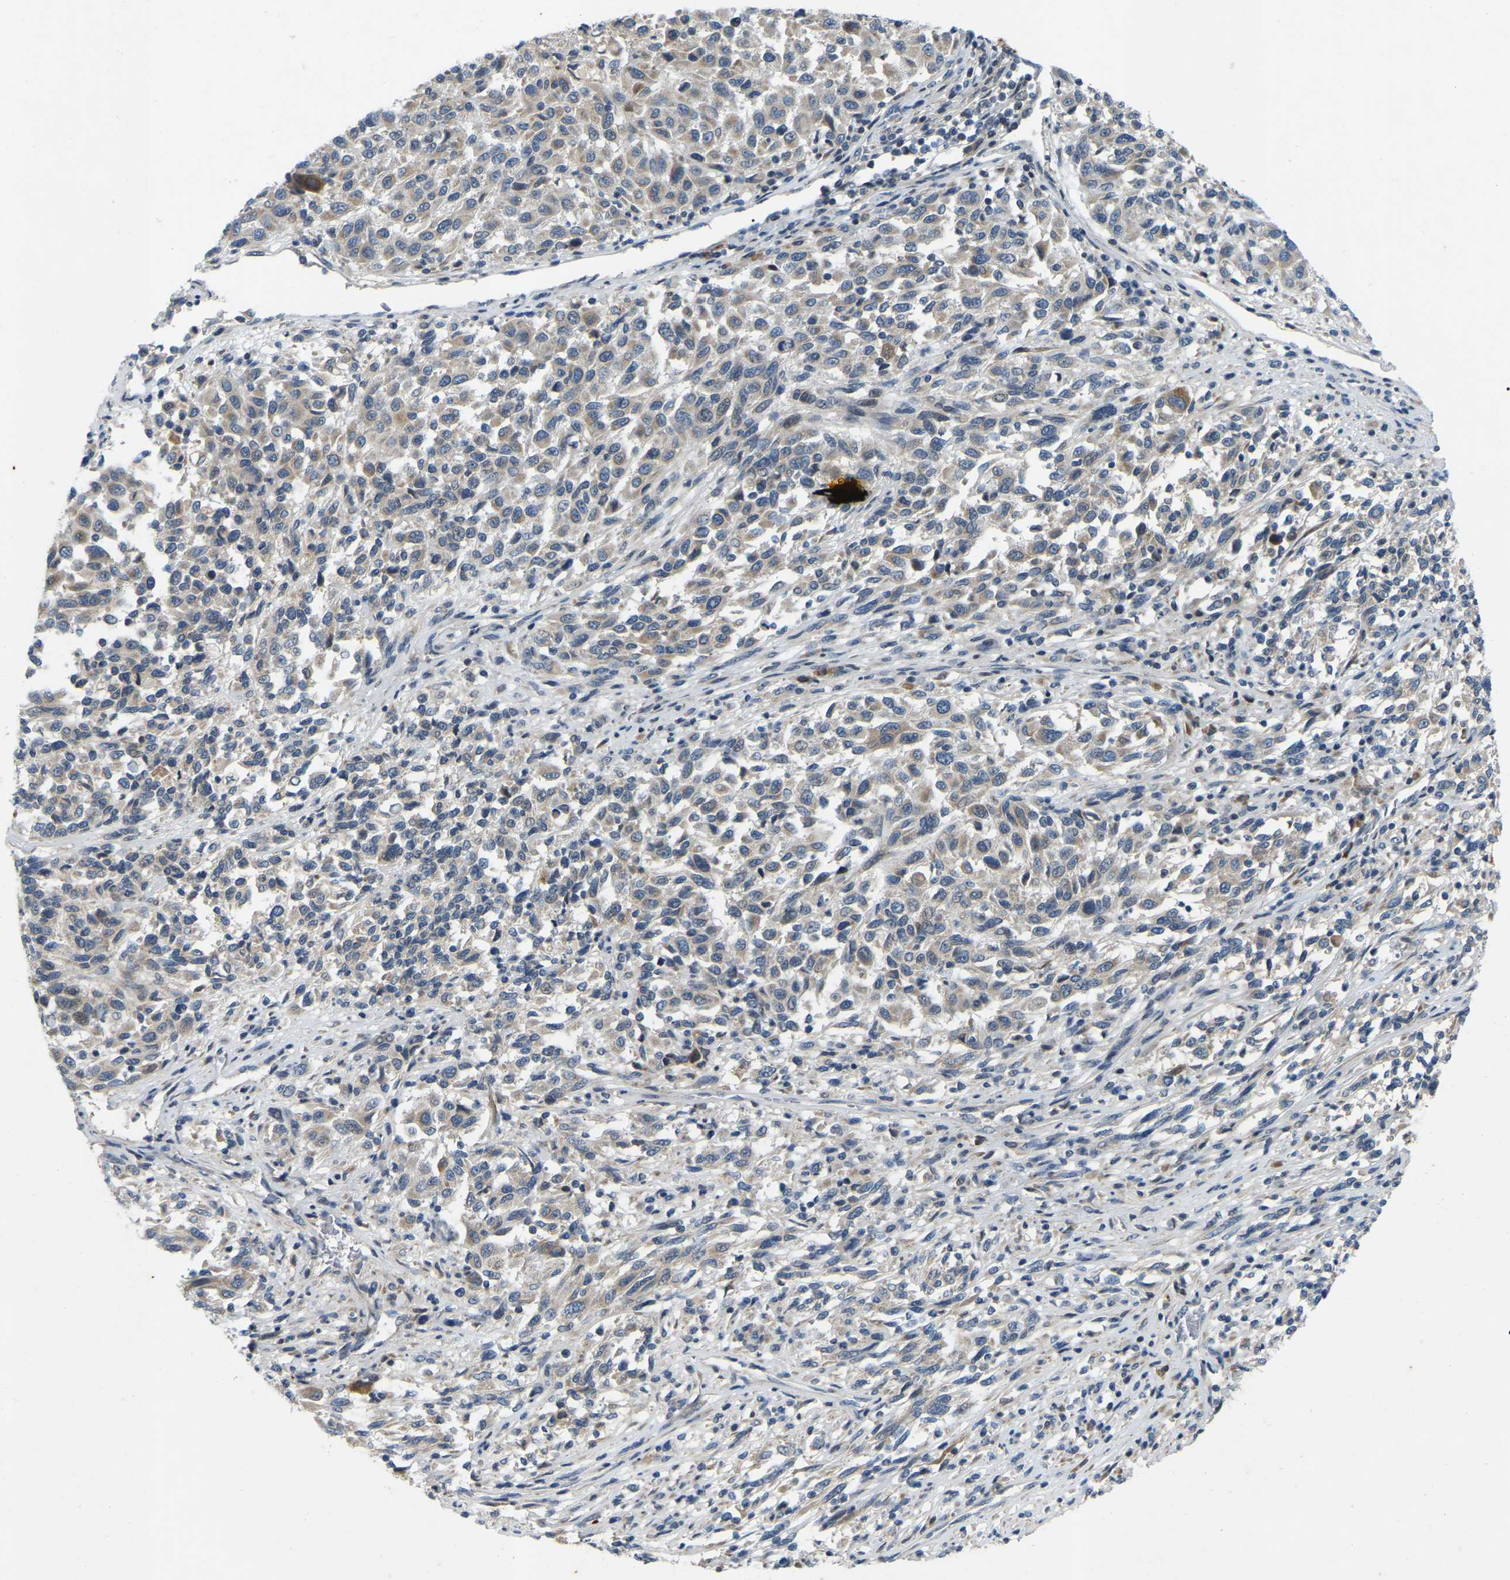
{"staining": {"intensity": "weak", "quantity": "25%-75%", "location": "cytoplasmic/membranous"}, "tissue": "melanoma", "cell_type": "Tumor cells", "image_type": "cancer", "snomed": [{"axis": "morphology", "description": "Malignant melanoma, Metastatic site"}, {"axis": "topography", "description": "Lymph node"}], "caption": "Immunohistochemical staining of human malignant melanoma (metastatic site) displays low levels of weak cytoplasmic/membranous positivity in about 25%-75% of tumor cells. Nuclei are stained in blue.", "gene": "PARL", "patient": {"sex": "male", "age": 61}}